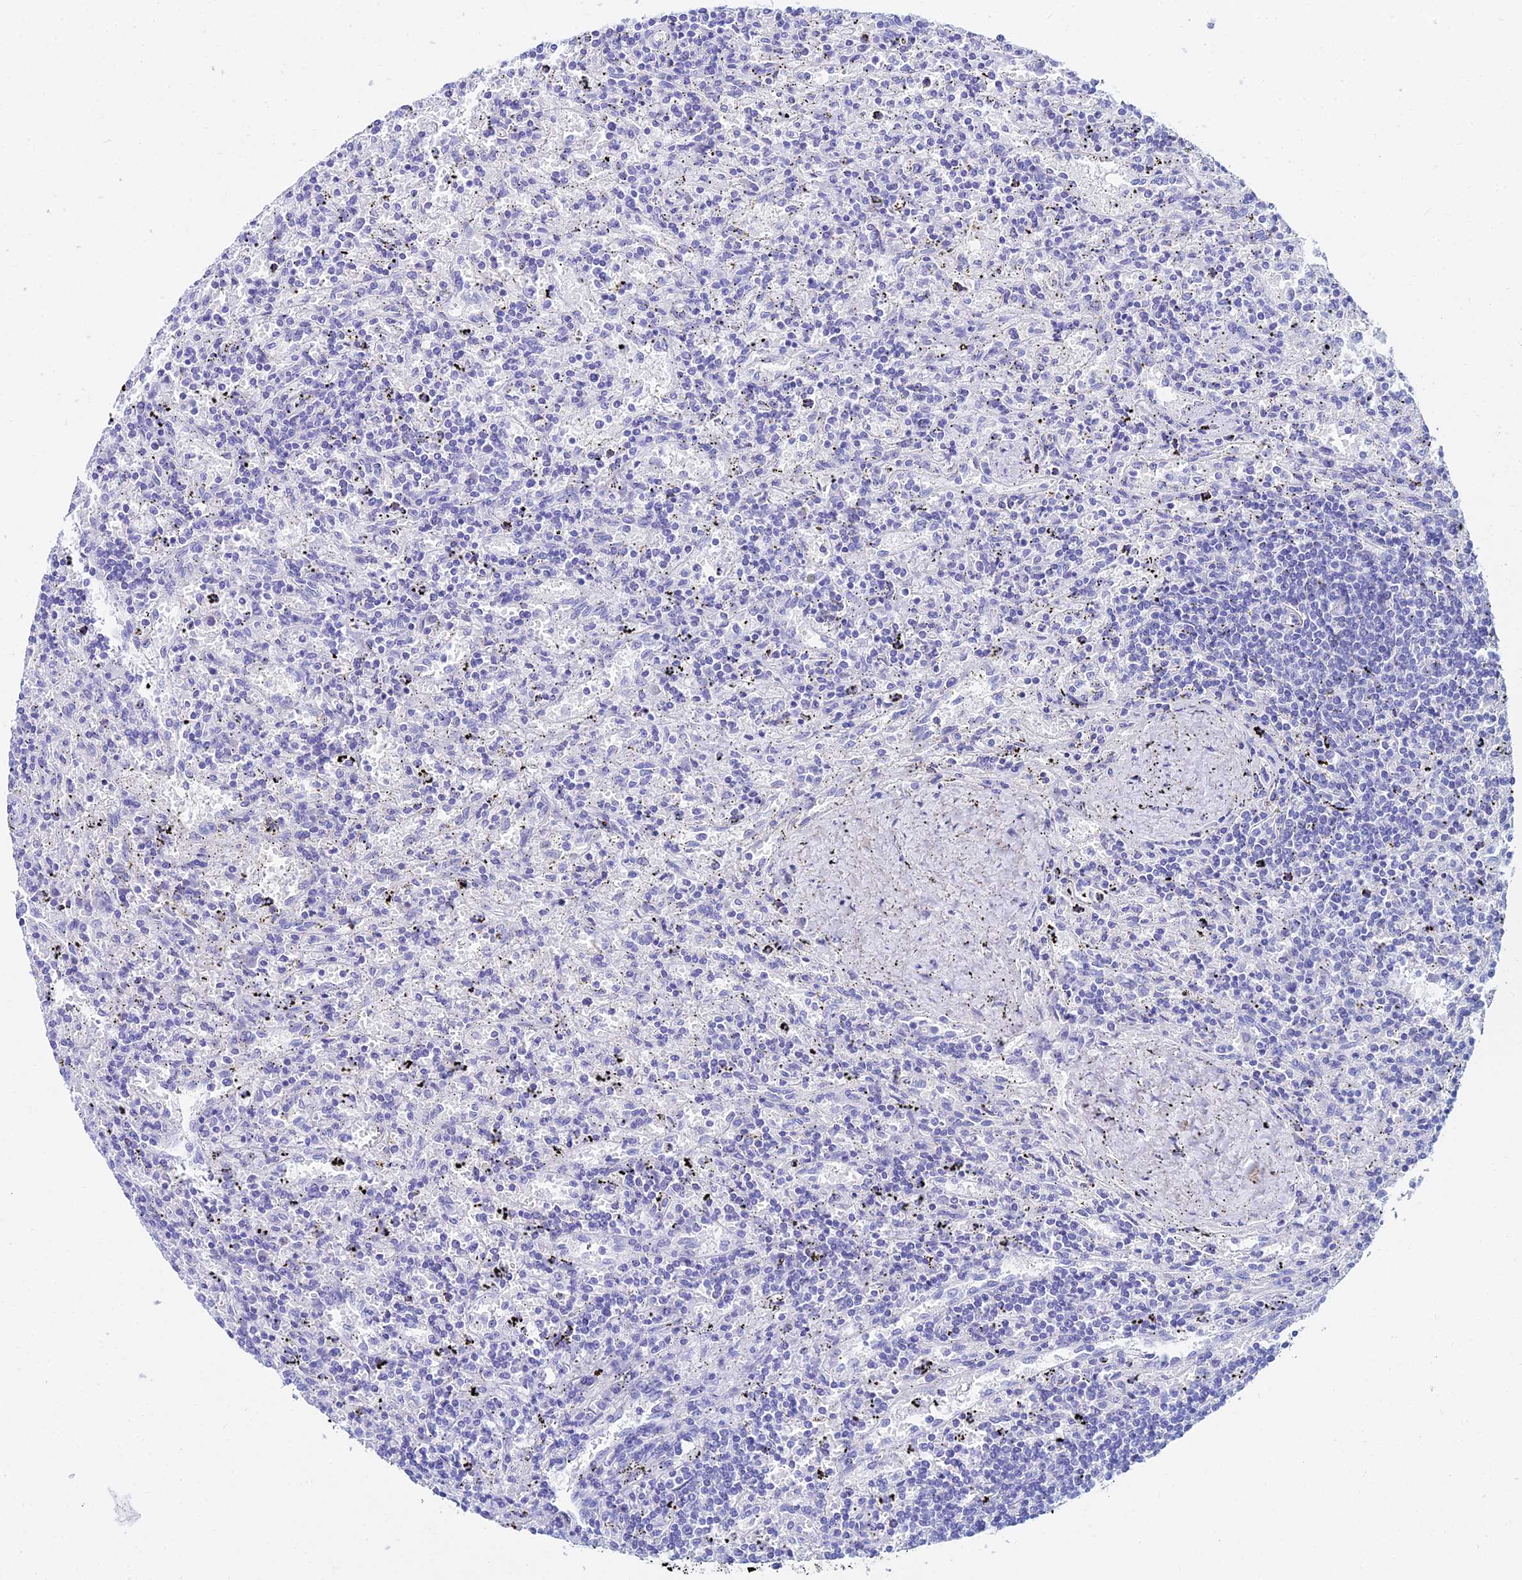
{"staining": {"intensity": "negative", "quantity": "none", "location": "none"}, "tissue": "lymphoma", "cell_type": "Tumor cells", "image_type": "cancer", "snomed": [{"axis": "morphology", "description": "Malignant lymphoma, non-Hodgkin's type, Low grade"}, {"axis": "topography", "description": "Spleen"}], "caption": "Tumor cells are negative for brown protein staining in lymphoma.", "gene": "HSPA1L", "patient": {"sex": "male", "age": 76}}